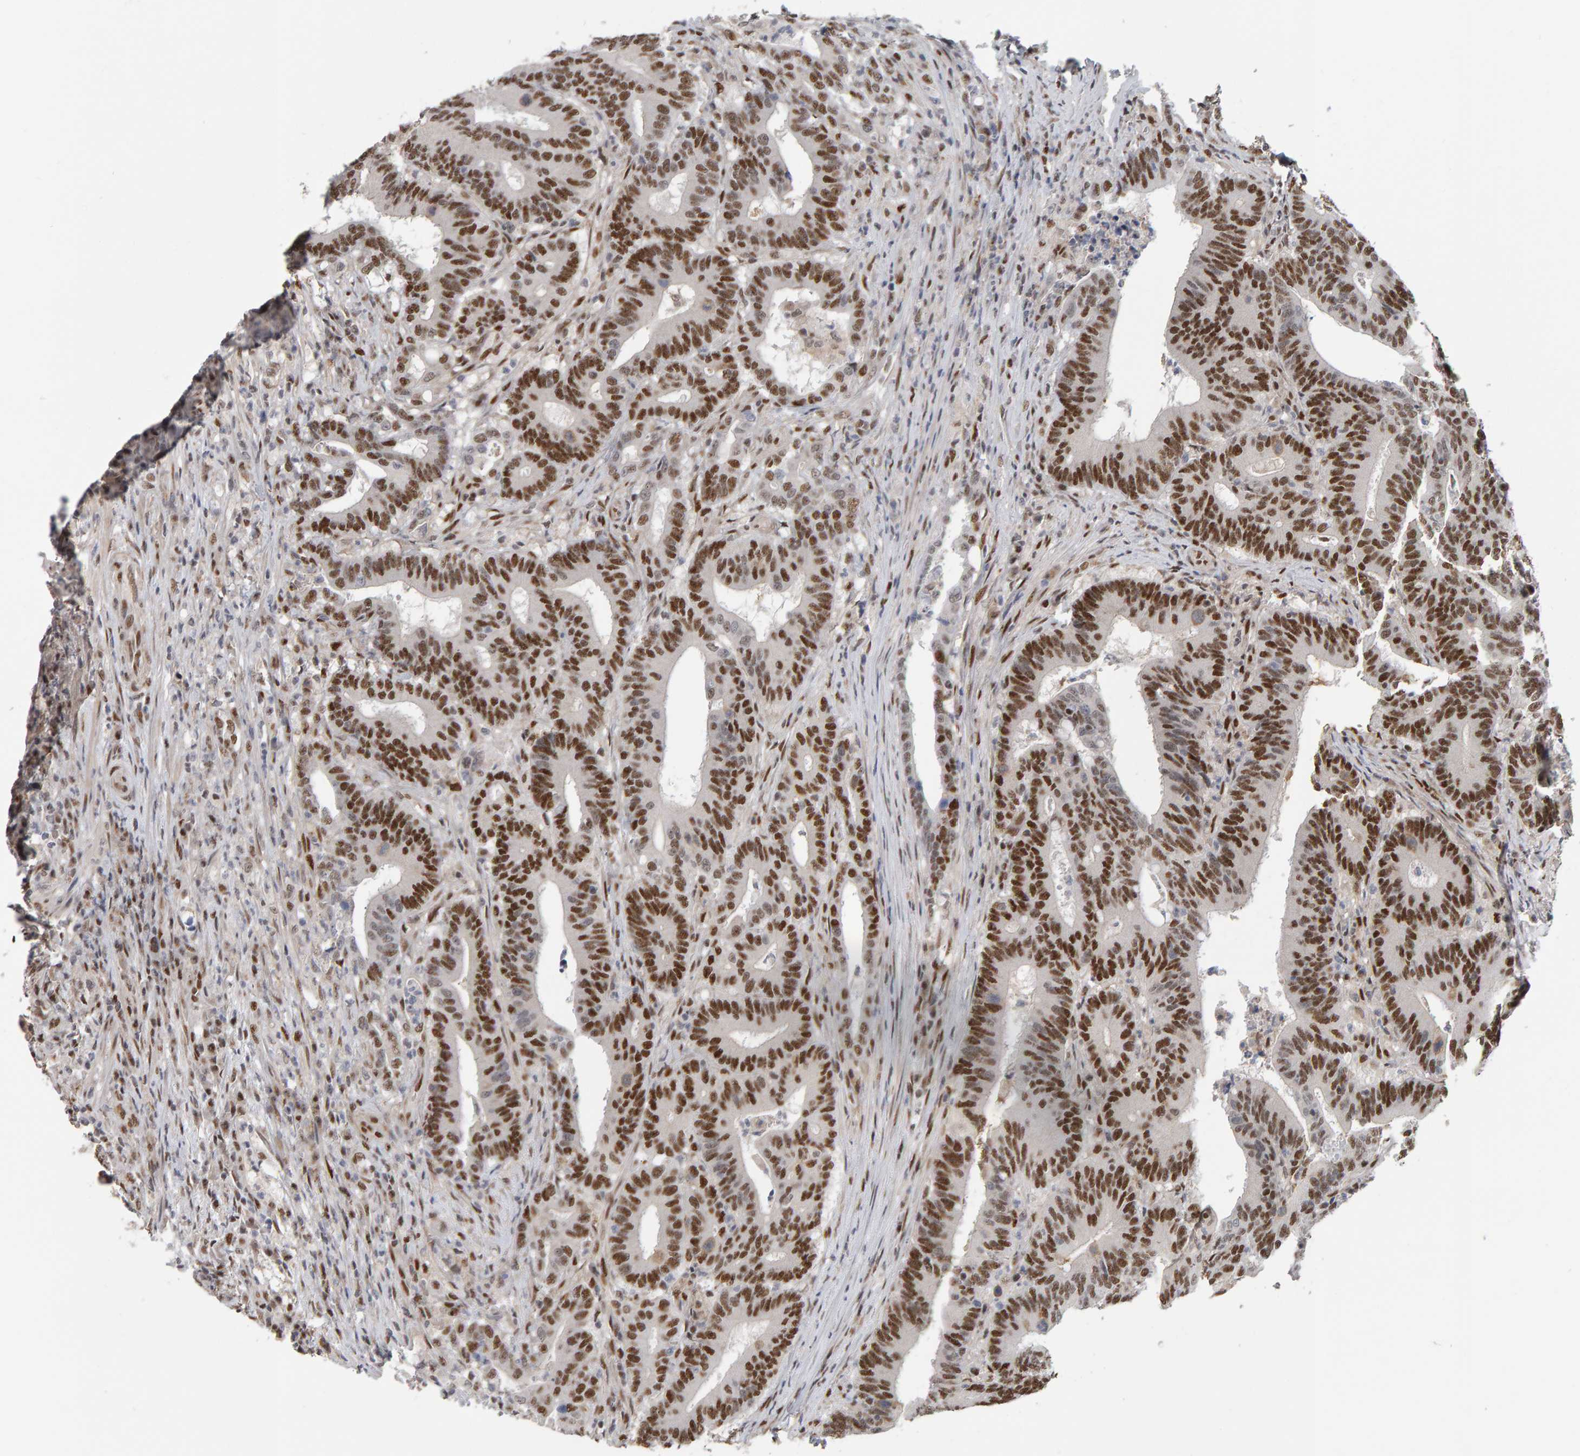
{"staining": {"intensity": "strong", "quantity": ">75%", "location": "nuclear"}, "tissue": "colorectal cancer", "cell_type": "Tumor cells", "image_type": "cancer", "snomed": [{"axis": "morphology", "description": "Adenocarcinoma, NOS"}, {"axis": "topography", "description": "Colon"}], "caption": "Human colorectal cancer stained with a brown dye demonstrates strong nuclear positive positivity in approximately >75% of tumor cells.", "gene": "ATF7IP", "patient": {"sex": "female", "age": 66}}